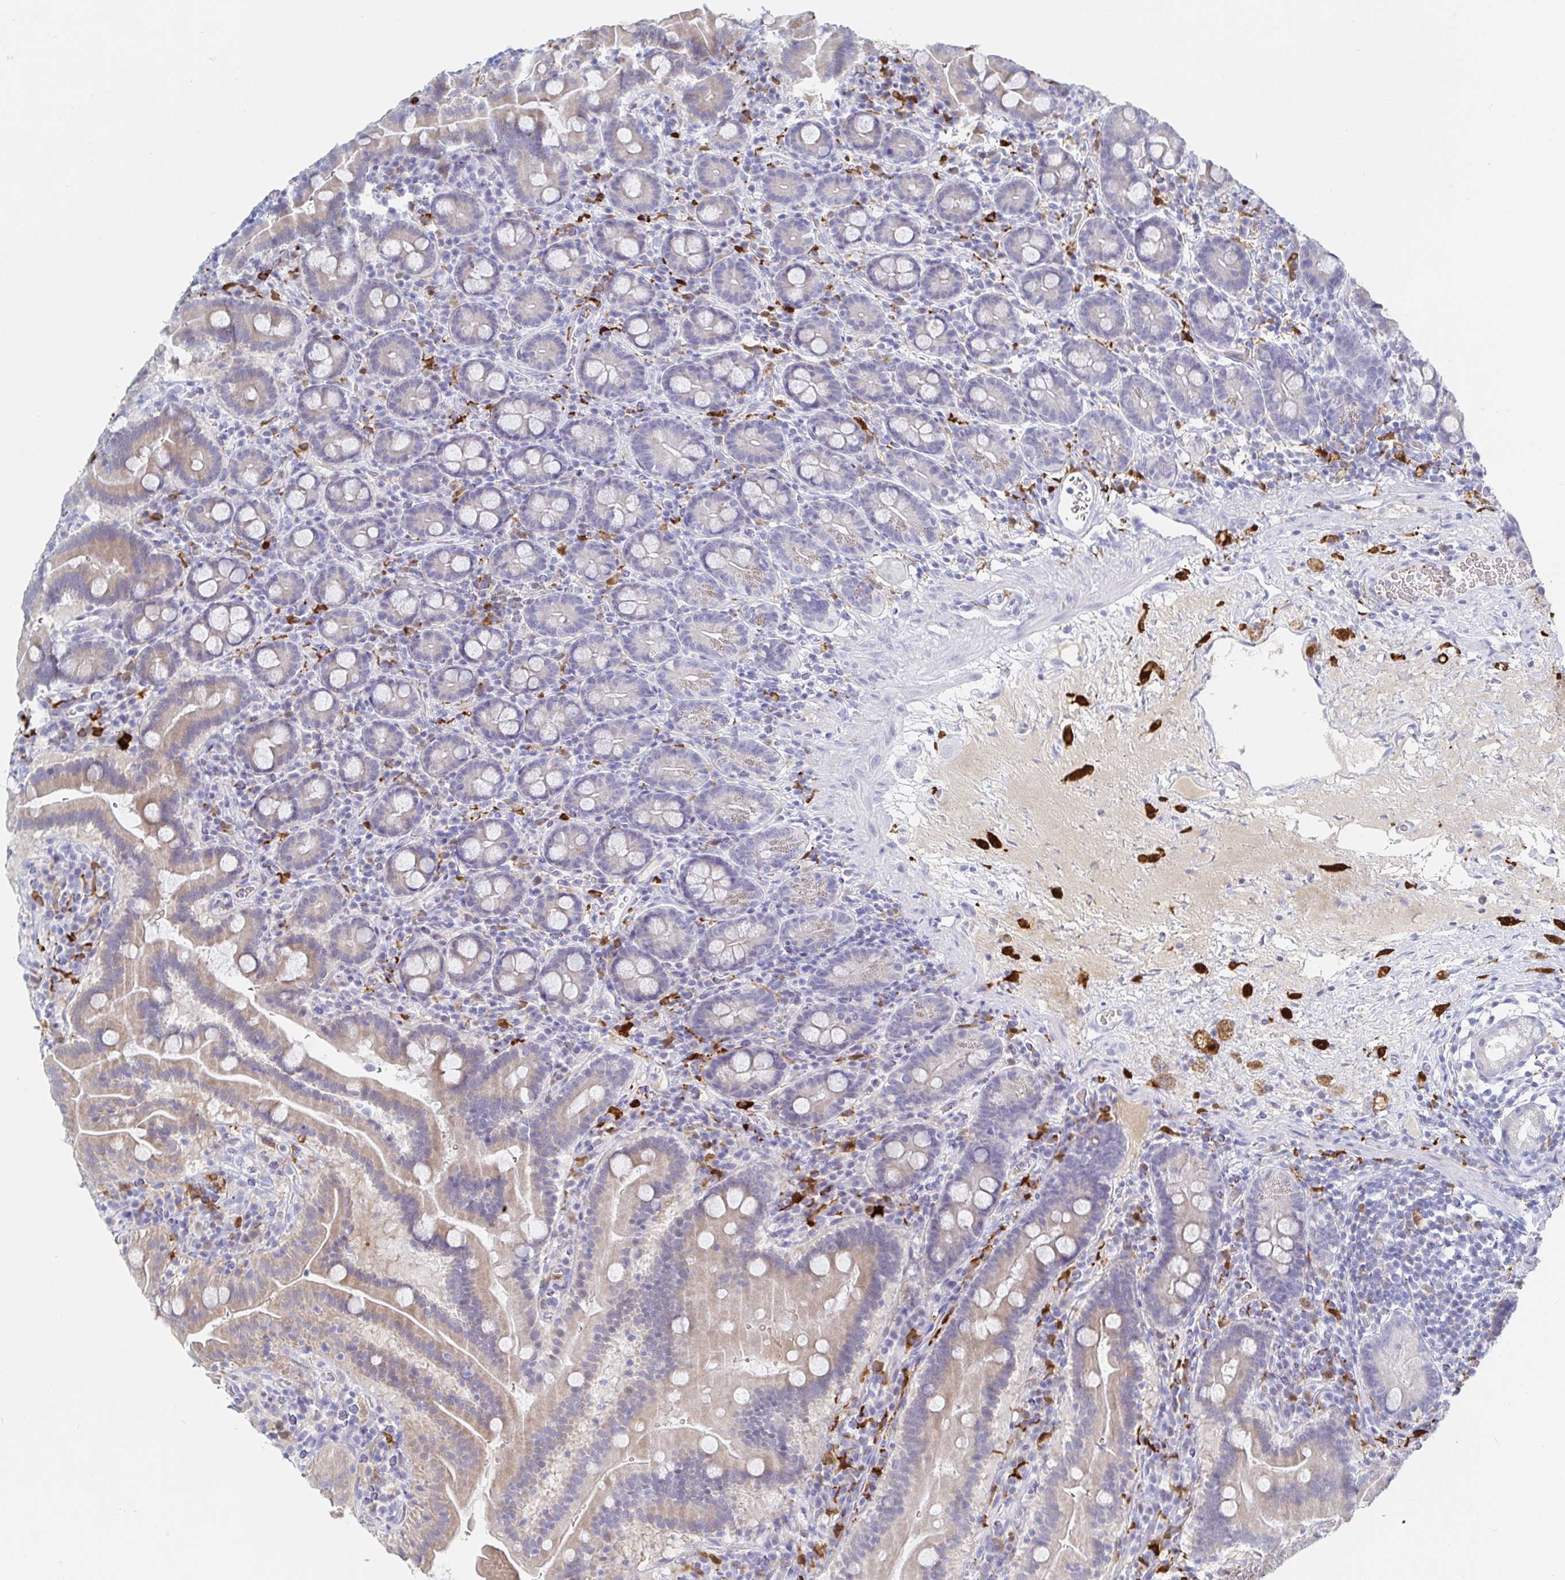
{"staining": {"intensity": "weak", "quantity": "25%-75%", "location": "cytoplasmic/membranous"}, "tissue": "small intestine", "cell_type": "Glandular cells", "image_type": "normal", "snomed": [{"axis": "morphology", "description": "Normal tissue, NOS"}, {"axis": "topography", "description": "Small intestine"}], "caption": "Immunohistochemical staining of benign human small intestine demonstrates 25%-75% levels of weak cytoplasmic/membranous protein staining in about 25%-75% of glandular cells.", "gene": "OR2A1", "patient": {"sex": "male", "age": 26}}